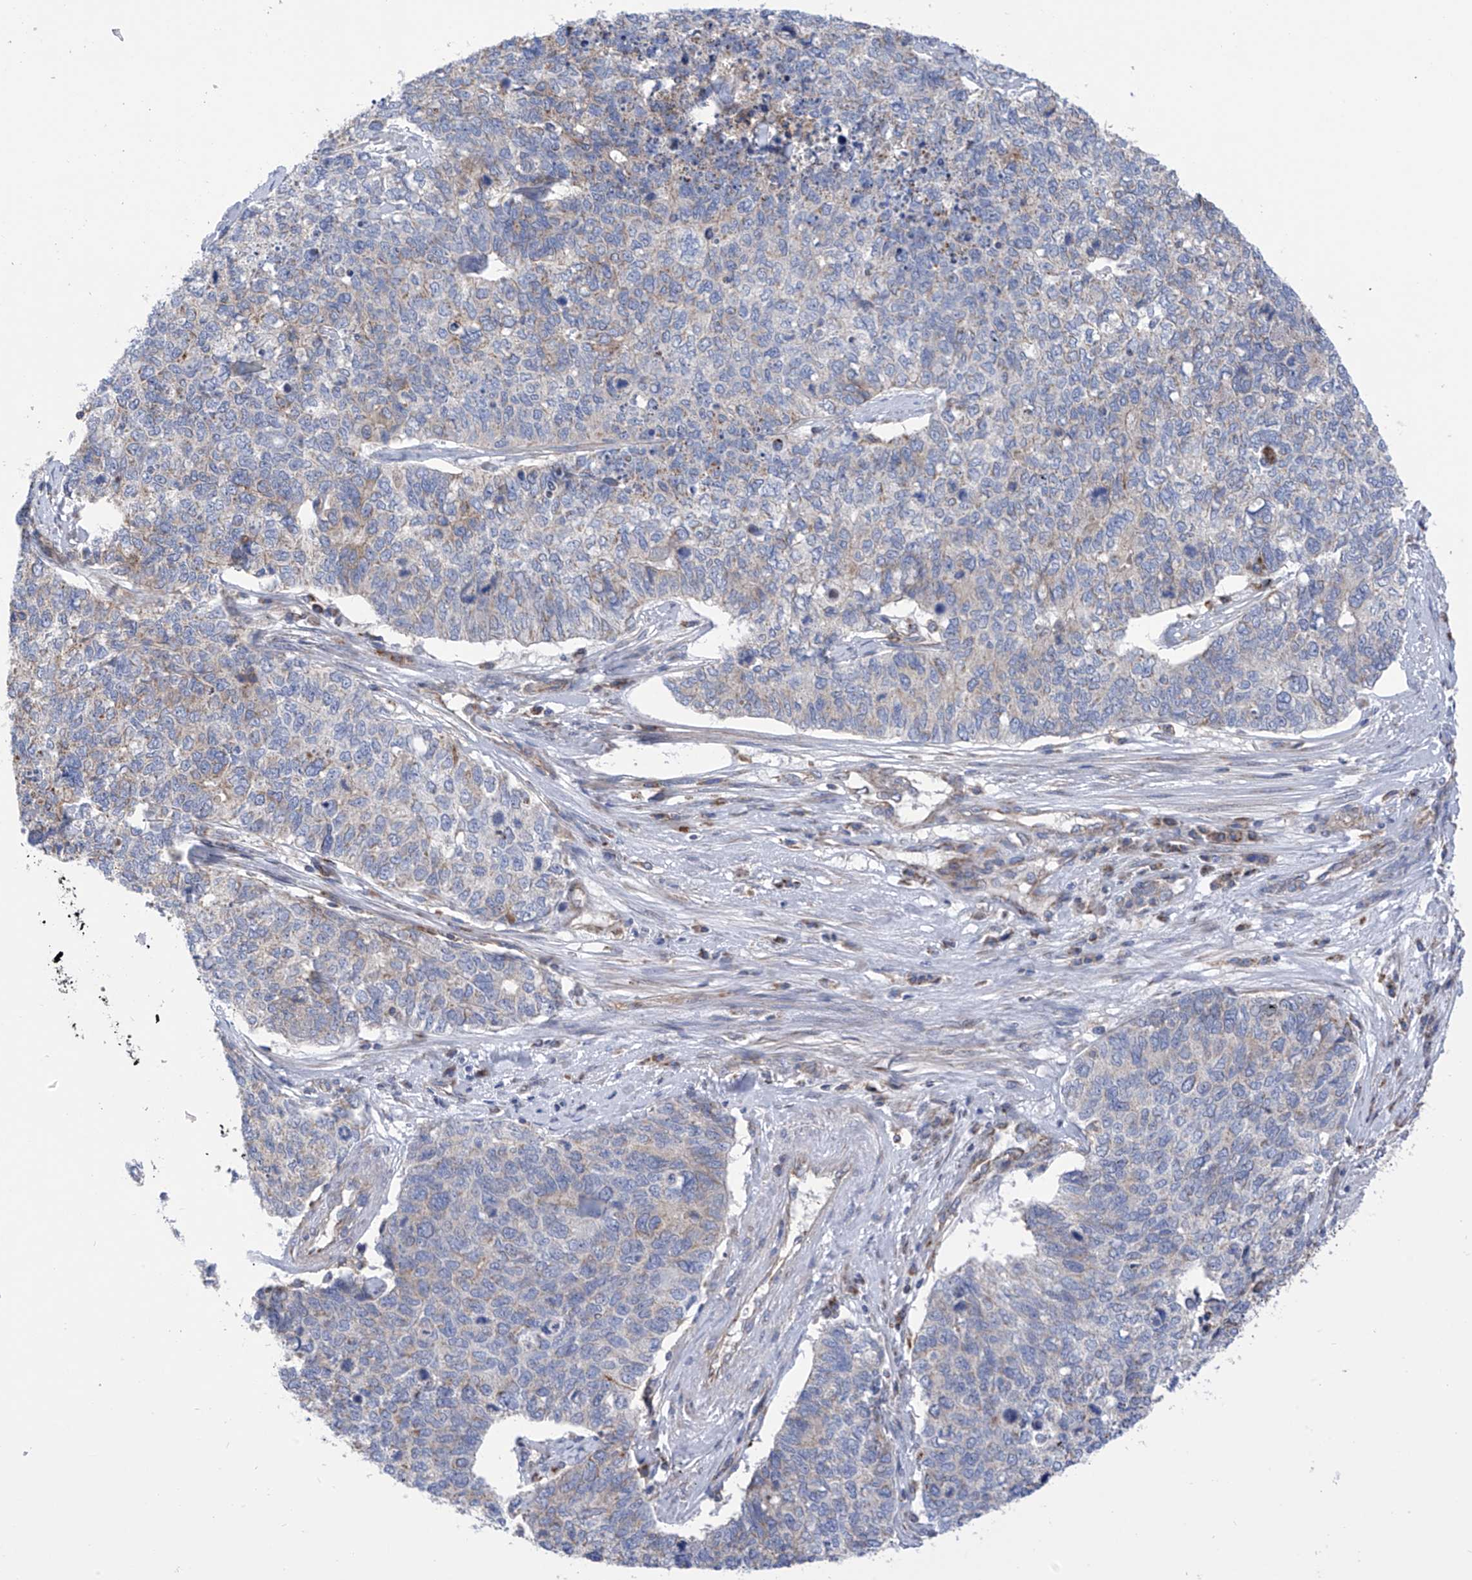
{"staining": {"intensity": "weak", "quantity": "<25%", "location": "cytoplasmic/membranous"}, "tissue": "cervical cancer", "cell_type": "Tumor cells", "image_type": "cancer", "snomed": [{"axis": "morphology", "description": "Squamous cell carcinoma, NOS"}, {"axis": "topography", "description": "Cervix"}], "caption": "High magnification brightfield microscopy of cervical squamous cell carcinoma stained with DAB (brown) and counterstained with hematoxylin (blue): tumor cells show no significant staining. (DAB immunohistochemistry (IHC) with hematoxylin counter stain).", "gene": "P2RX7", "patient": {"sex": "female", "age": 63}}